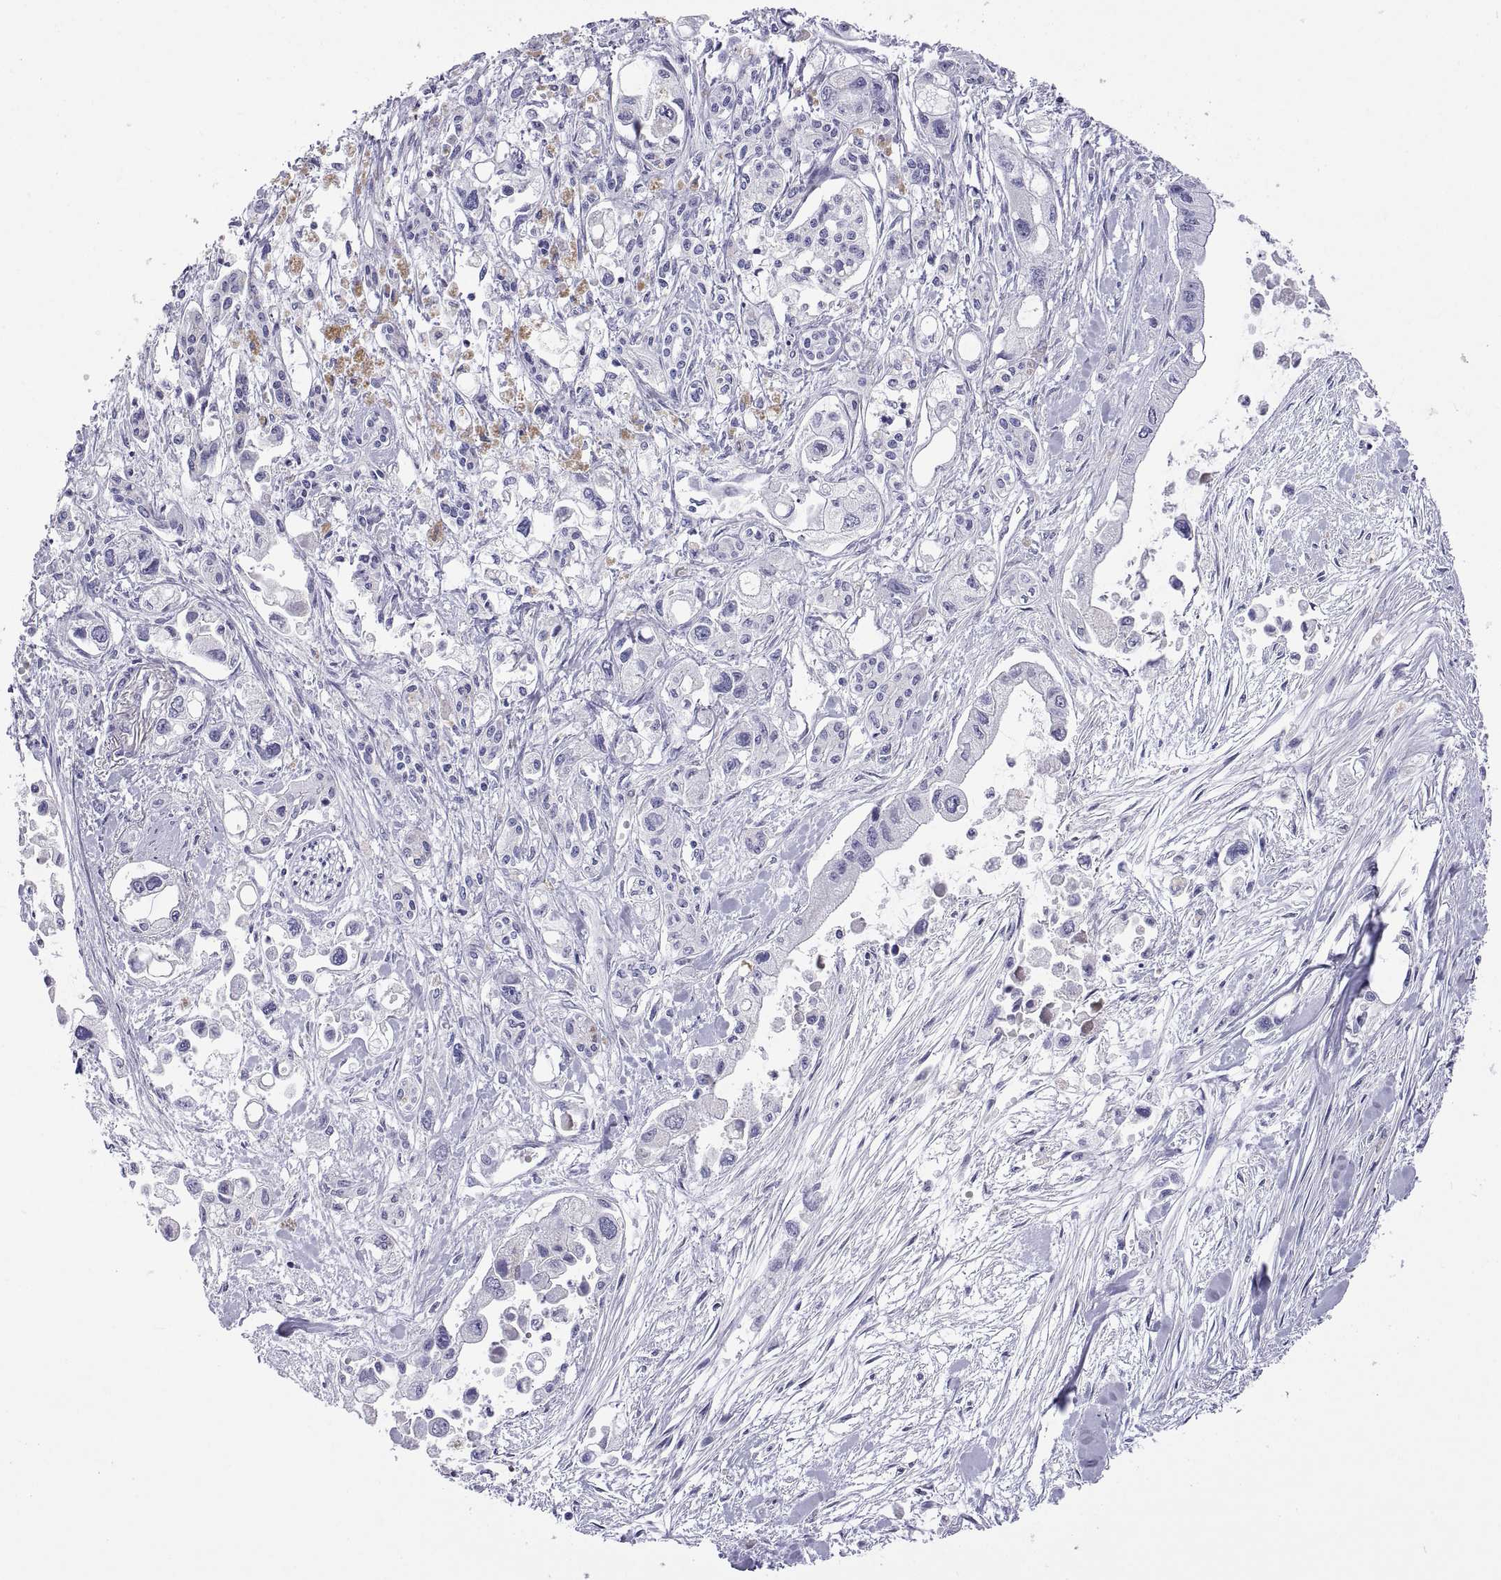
{"staining": {"intensity": "negative", "quantity": "none", "location": "none"}, "tissue": "pancreatic cancer", "cell_type": "Tumor cells", "image_type": "cancer", "snomed": [{"axis": "morphology", "description": "Adenocarcinoma, NOS"}, {"axis": "topography", "description": "Pancreas"}], "caption": "Immunohistochemical staining of adenocarcinoma (pancreatic) displays no significant positivity in tumor cells. (DAB (3,3'-diaminobenzidine) immunohistochemistry visualized using brightfield microscopy, high magnification).", "gene": "VSX2", "patient": {"sex": "female", "age": 61}}